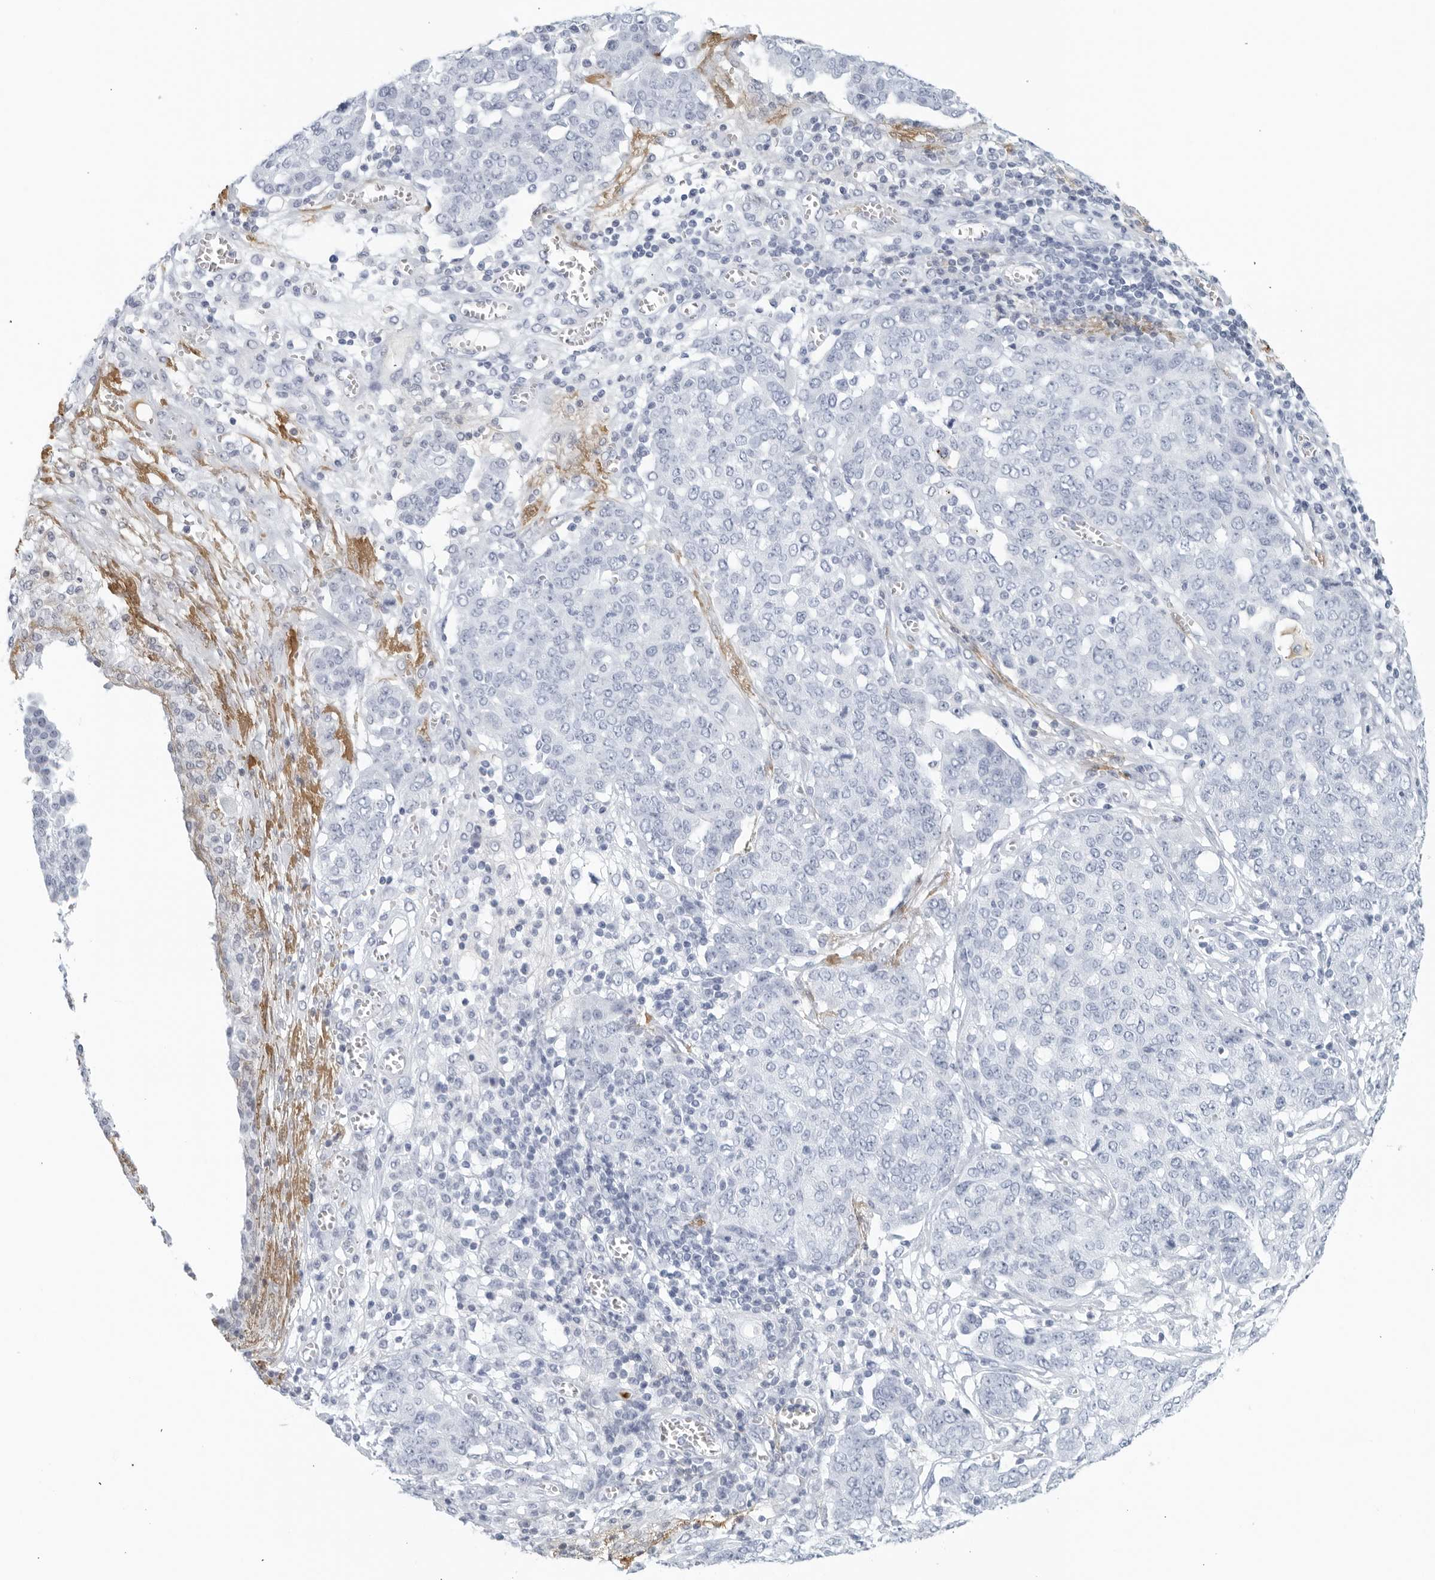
{"staining": {"intensity": "negative", "quantity": "none", "location": "none"}, "tissue": "ovarian cancer", "cell_type": "Tumor cells", "image_type": "cancer", "snomed": [{"axis": "morphology", "description": "Cystadenocarcinoma, serous, NOS"}, {"axis": "topography", "description": "Soft tissue"}, {"axis": "topography", "description": "Ovary"}], "caption": "An immunohistochemistry (IHC) histopathology image of ovarian cancer is shown. There is no staining in tumor cells of ovarian cancer.", "gene": "FGG", "patient": {"sex": "female", "age": 57}}